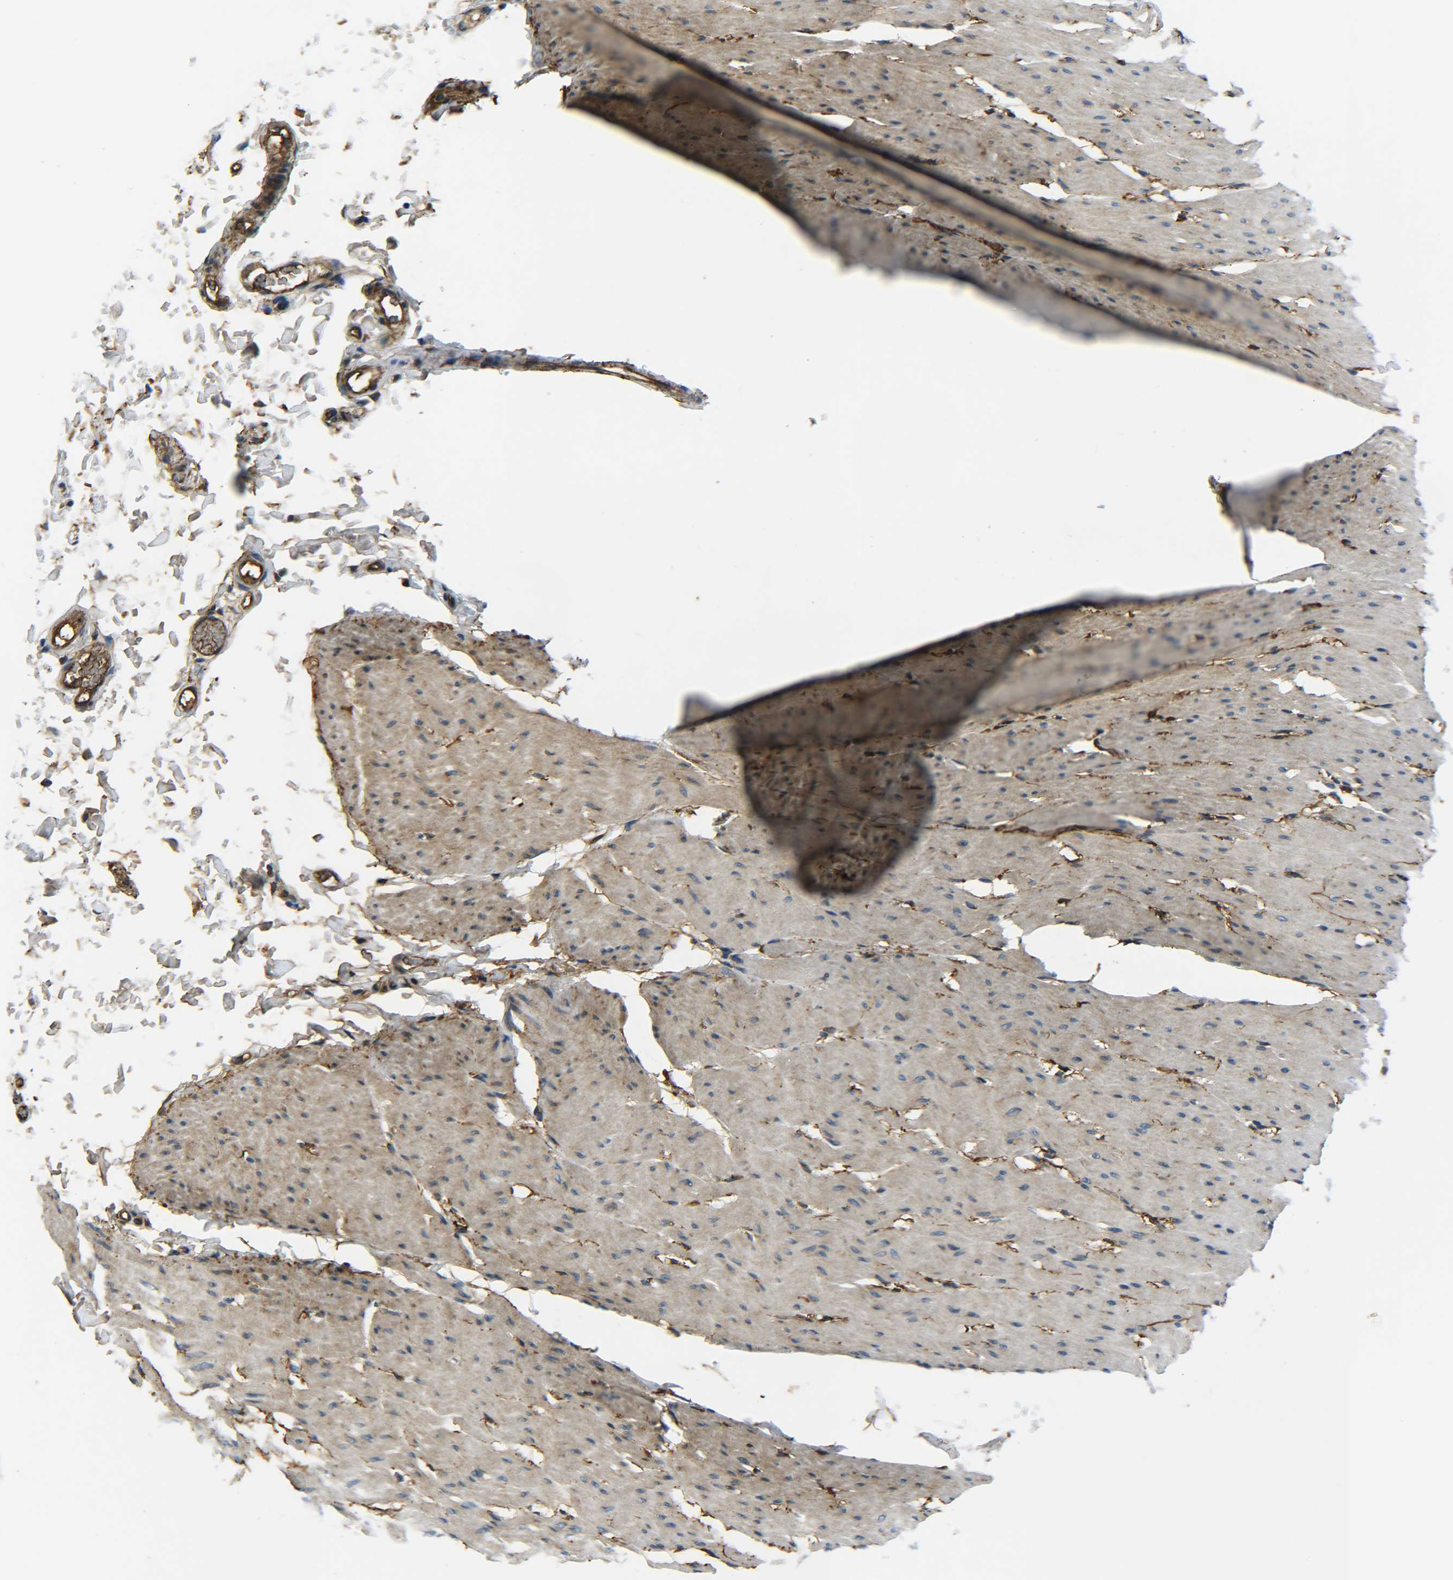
{"staining": {"intensity": "weak", "quantity": ">75%", "location": "cytoplasmic/membranous"}, "tissue": "smooth muscle", "cell_type": "Smooth muscle cells", "image_type": "normal", "snomed": [{"axis": "morphology", "description": "Normal tissue, NOS"}, {"axis": "topography", "description": "Smooth muscle"}, {"axis": "topography", "description": "Colon"}], "caption": "An immunohistochemistry (IHC) photomicrograph of unremarkable tissue is shown. Protein staining in brown shows weak cytoplasmic/membranous positivity in smooth muscle within smooth muscle cells. (Brightfield microscopy of DAB IHC at high magnification).", "gene": "PREB", "patient": {"sex": "male", "age": 67}}